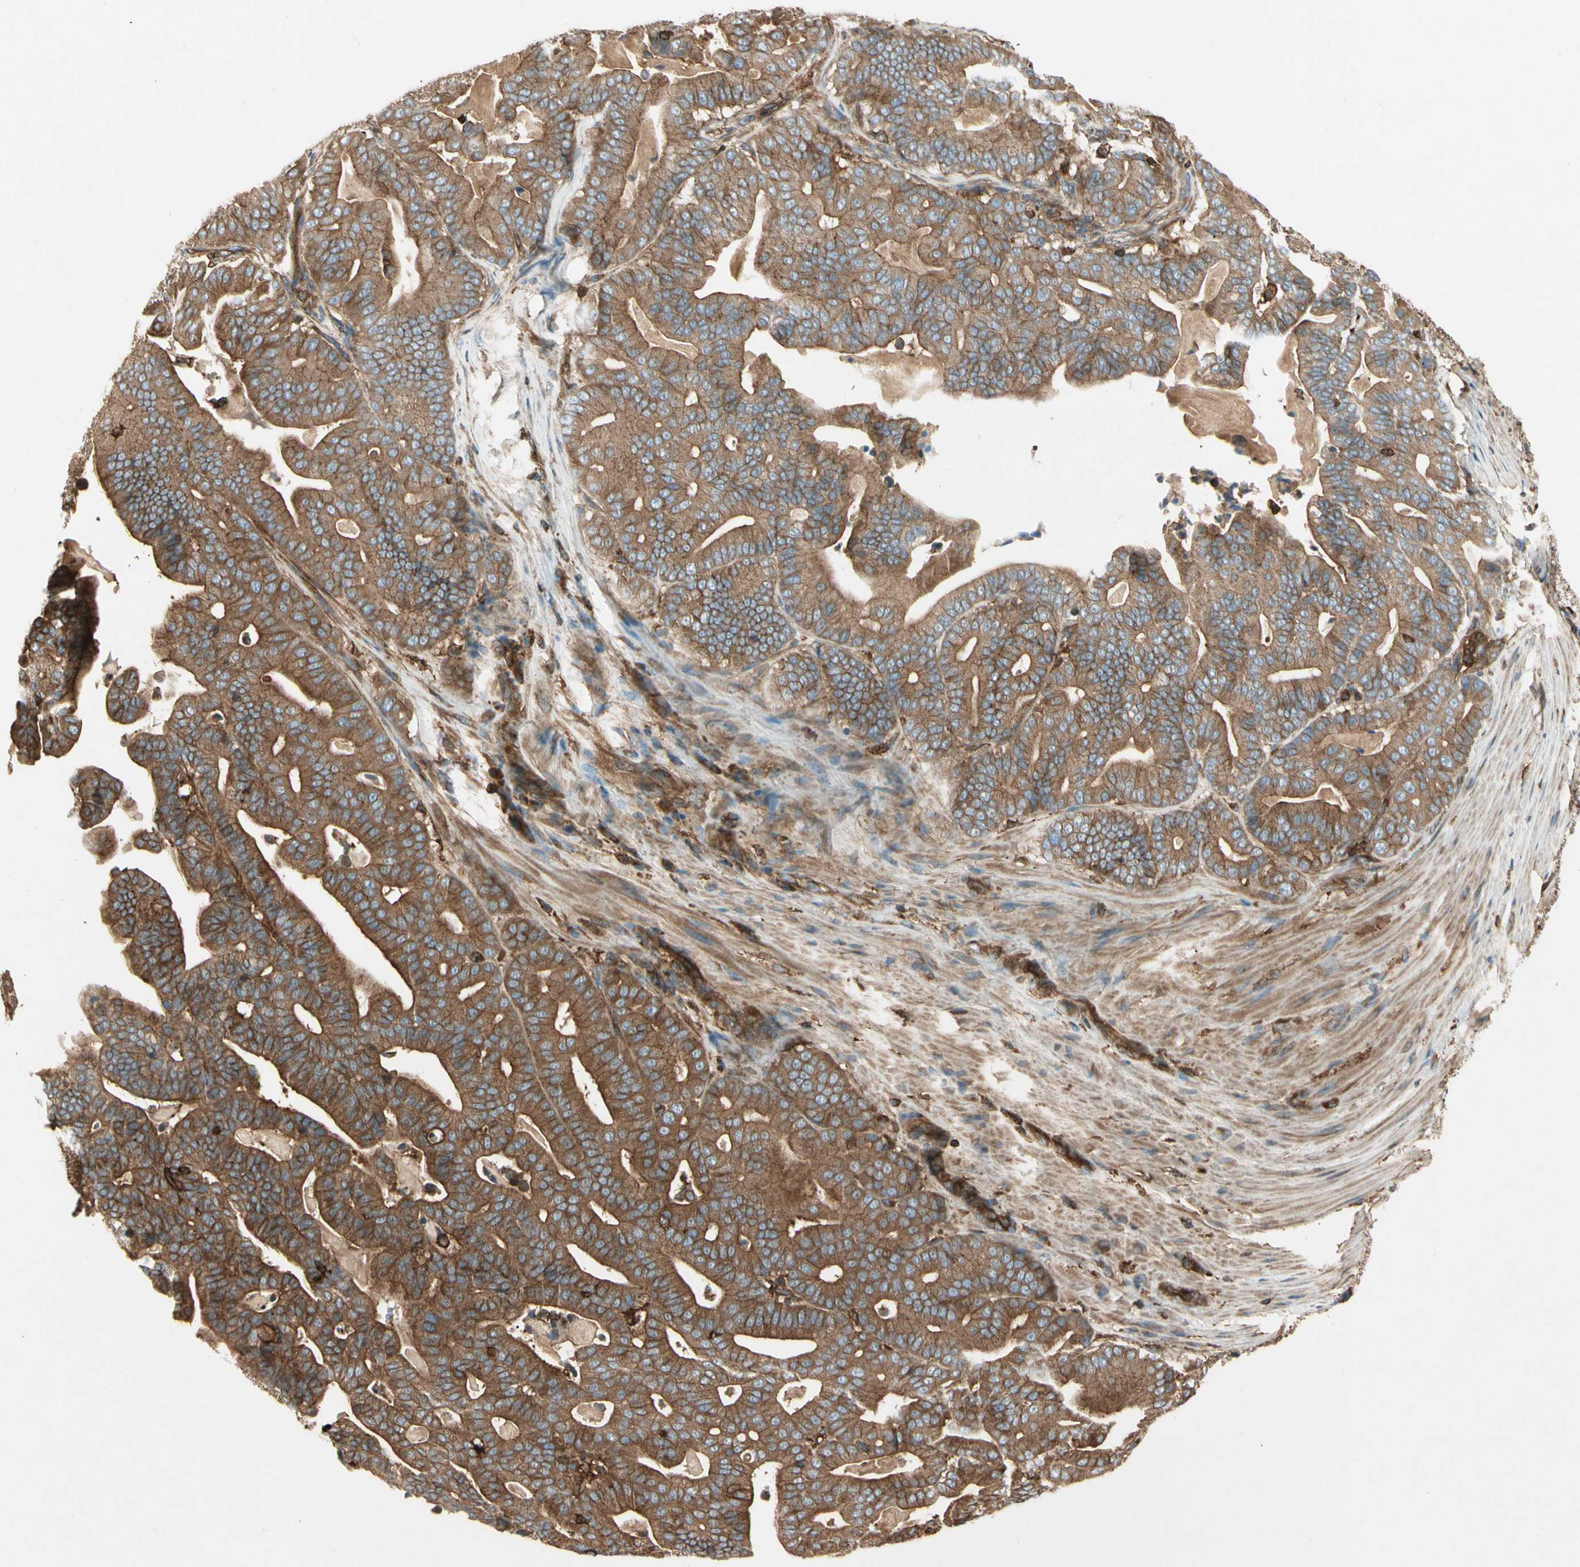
{"staining": {"intensity": "strong", "quantity": ">75%", "location": "cytoplasmic/membranous"}, "tissue": "pancreatic cancer", "cell_type": "Tumor cells", "image_type": "cancer", "snomed": [{"axis": "morphology", "description": "Adenocarcinoma, NOS"}, {"axis": "topography", "description": "Pancreas"}], "caption": "Tumor cells exhibit high levels of strong cytoplasmic/membranous positivity in approximately >75% of cells in human pancreatic cancer.", "gene": "ARPC2", "patient": {"sex": "male", "age": 63}}